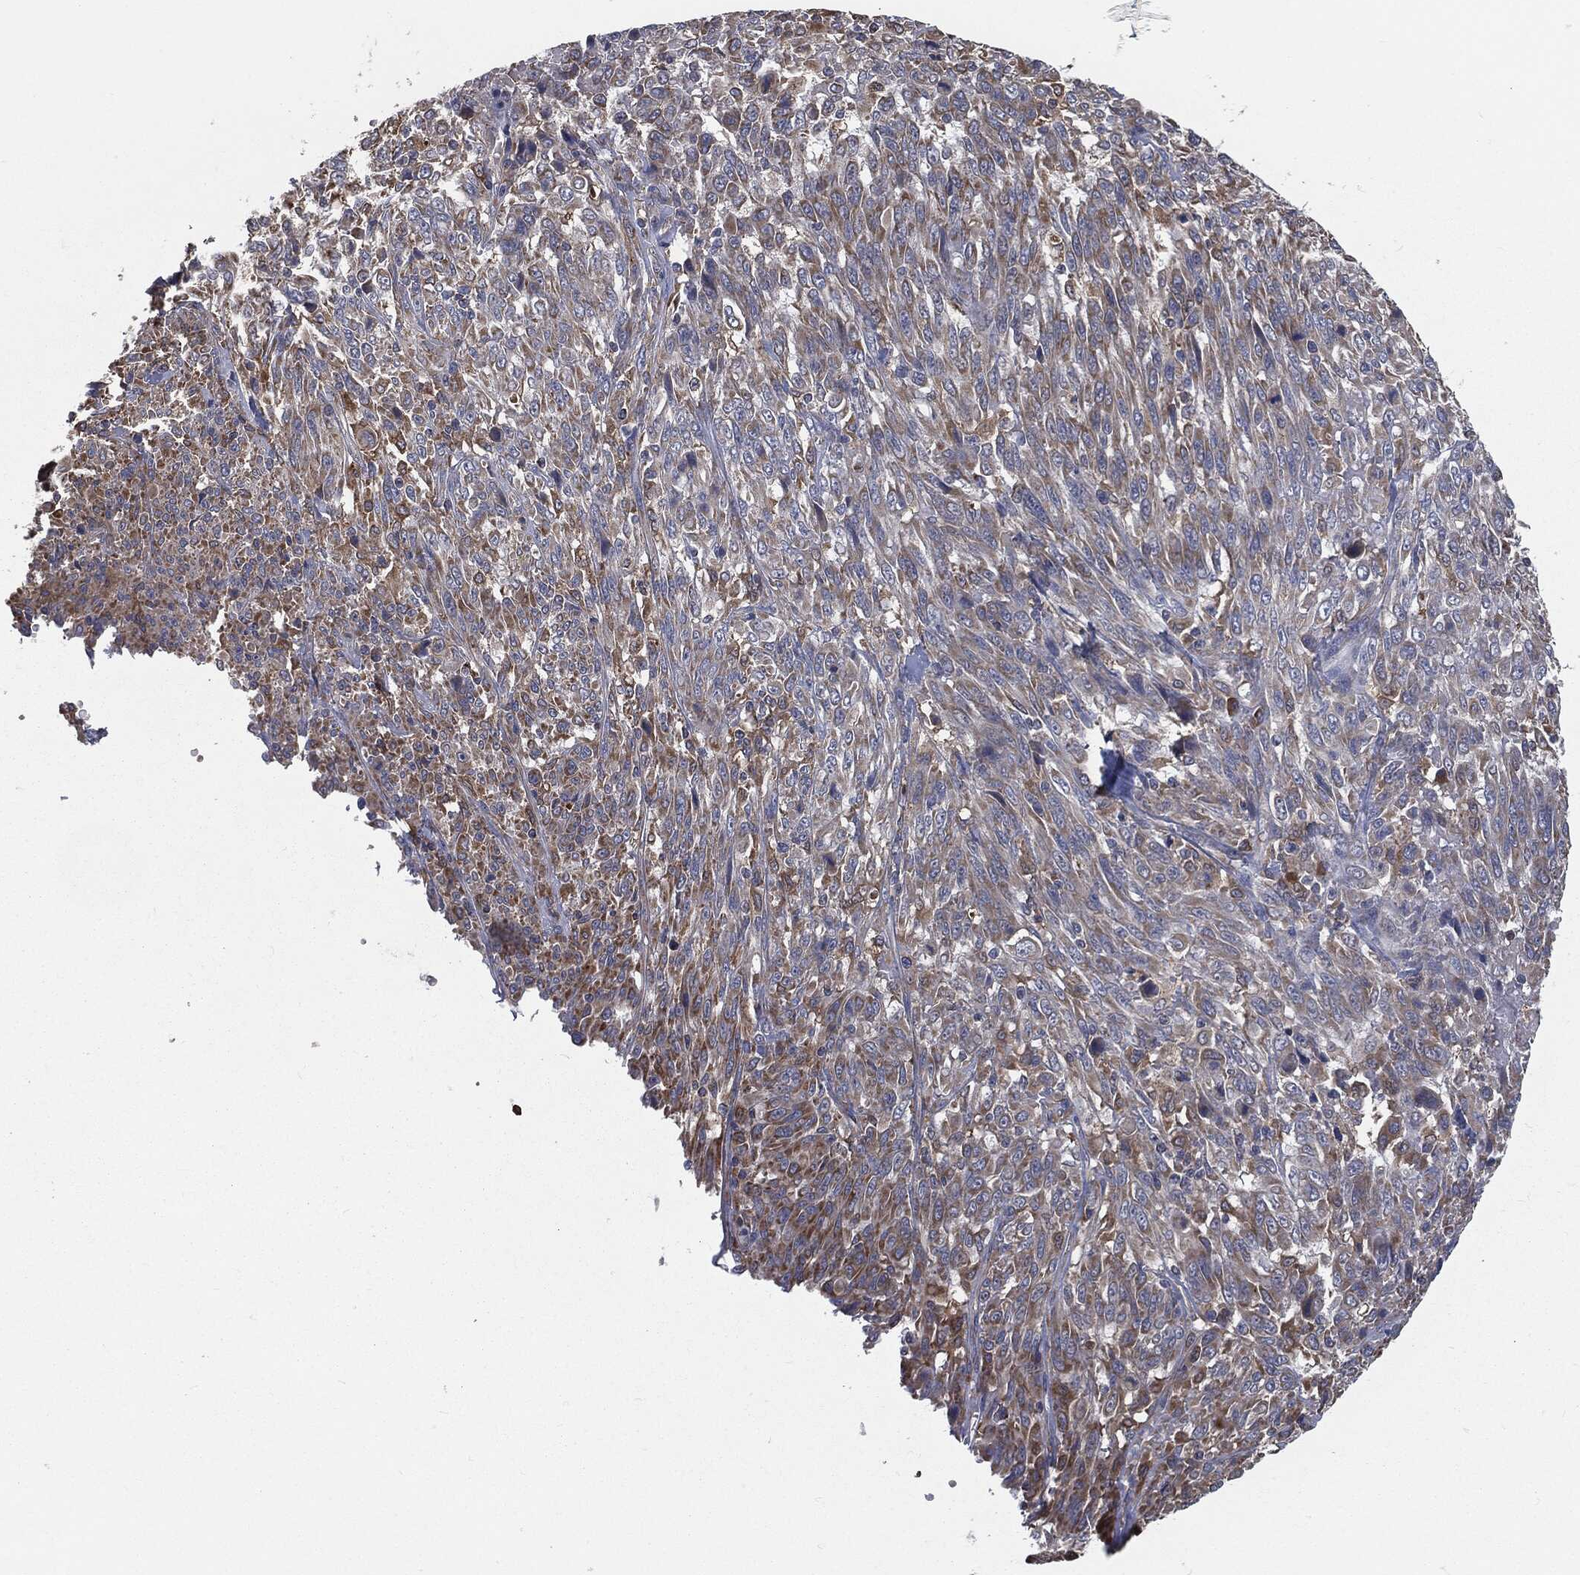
{"staining": {"intensity": "moderate", "quantity": "25%-75%", "location": "cytoplasmic/membranous"}, "tissue": "melanoma", "cell_type": "Tumor cells", "image_type": "cancer", "snomed": [{"axis": "morphology", "description": "Malignant melanoma, NOS"}, {"axis": "topography", "description": "Skin"}], "caption": "This is an image of IHC staining of malignant melanoma, which shows moderate staining in the cytoplasmic/membranous of tumor cells.", "gene": "PRDX4", "patient": {"sex": "female", "age": 91}}